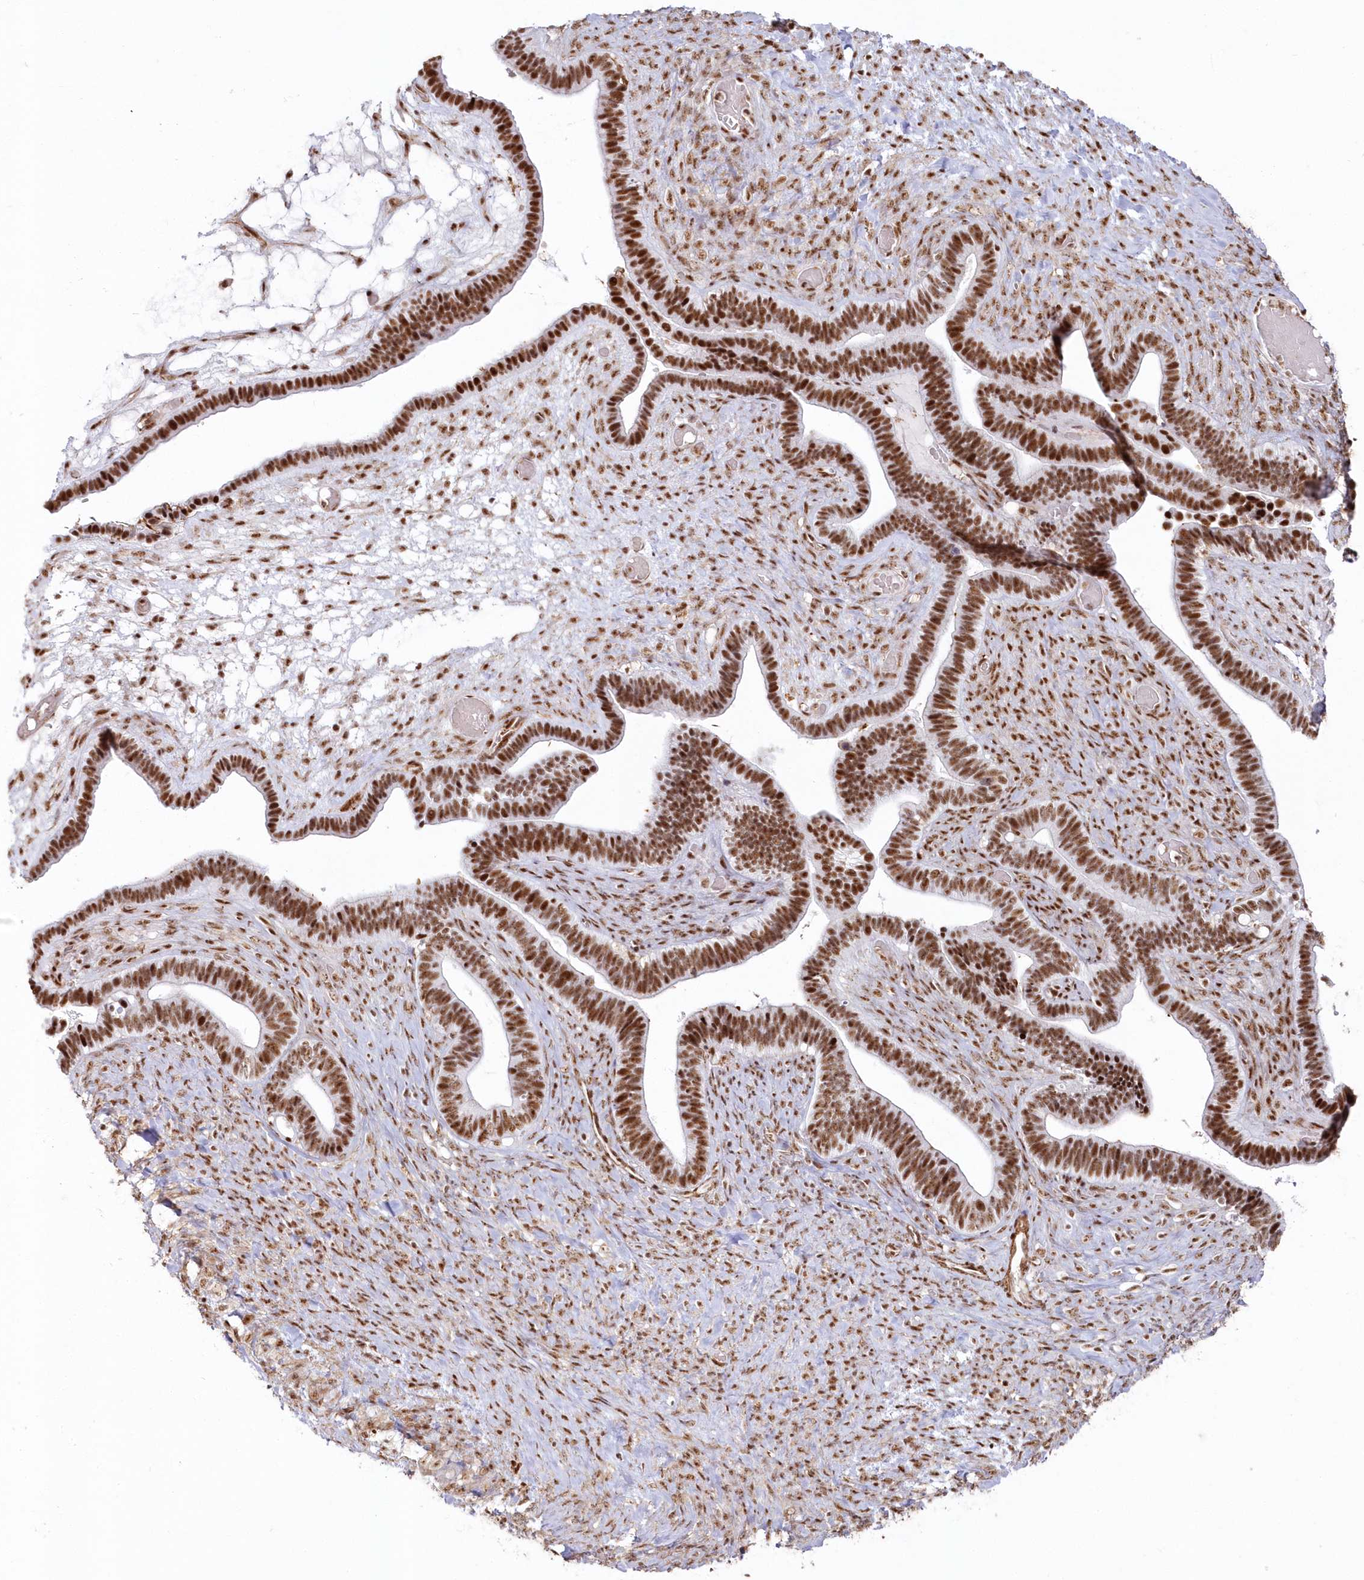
{"staining": {"intensity": "strong", "quantity": ">75%", "location": "nuclear"}, "tissue": "ovarian cancer", "cell_type": "Tumor cells", "image_type": "cancer", "snomed": [{"axis": "morphology", "description": "Cystadenocarcinoma, serous, NOS"}, {"axis": "topography", "description": "Ovary"}], "caption": "This micrograph reveals IHC staining of human ovarian serous cystadenocarcinoma, with high strong nuclear staining in about >75% of tumor cells.", "gene": "DDX46", "patient": {"sex": "female", "age": 56}}